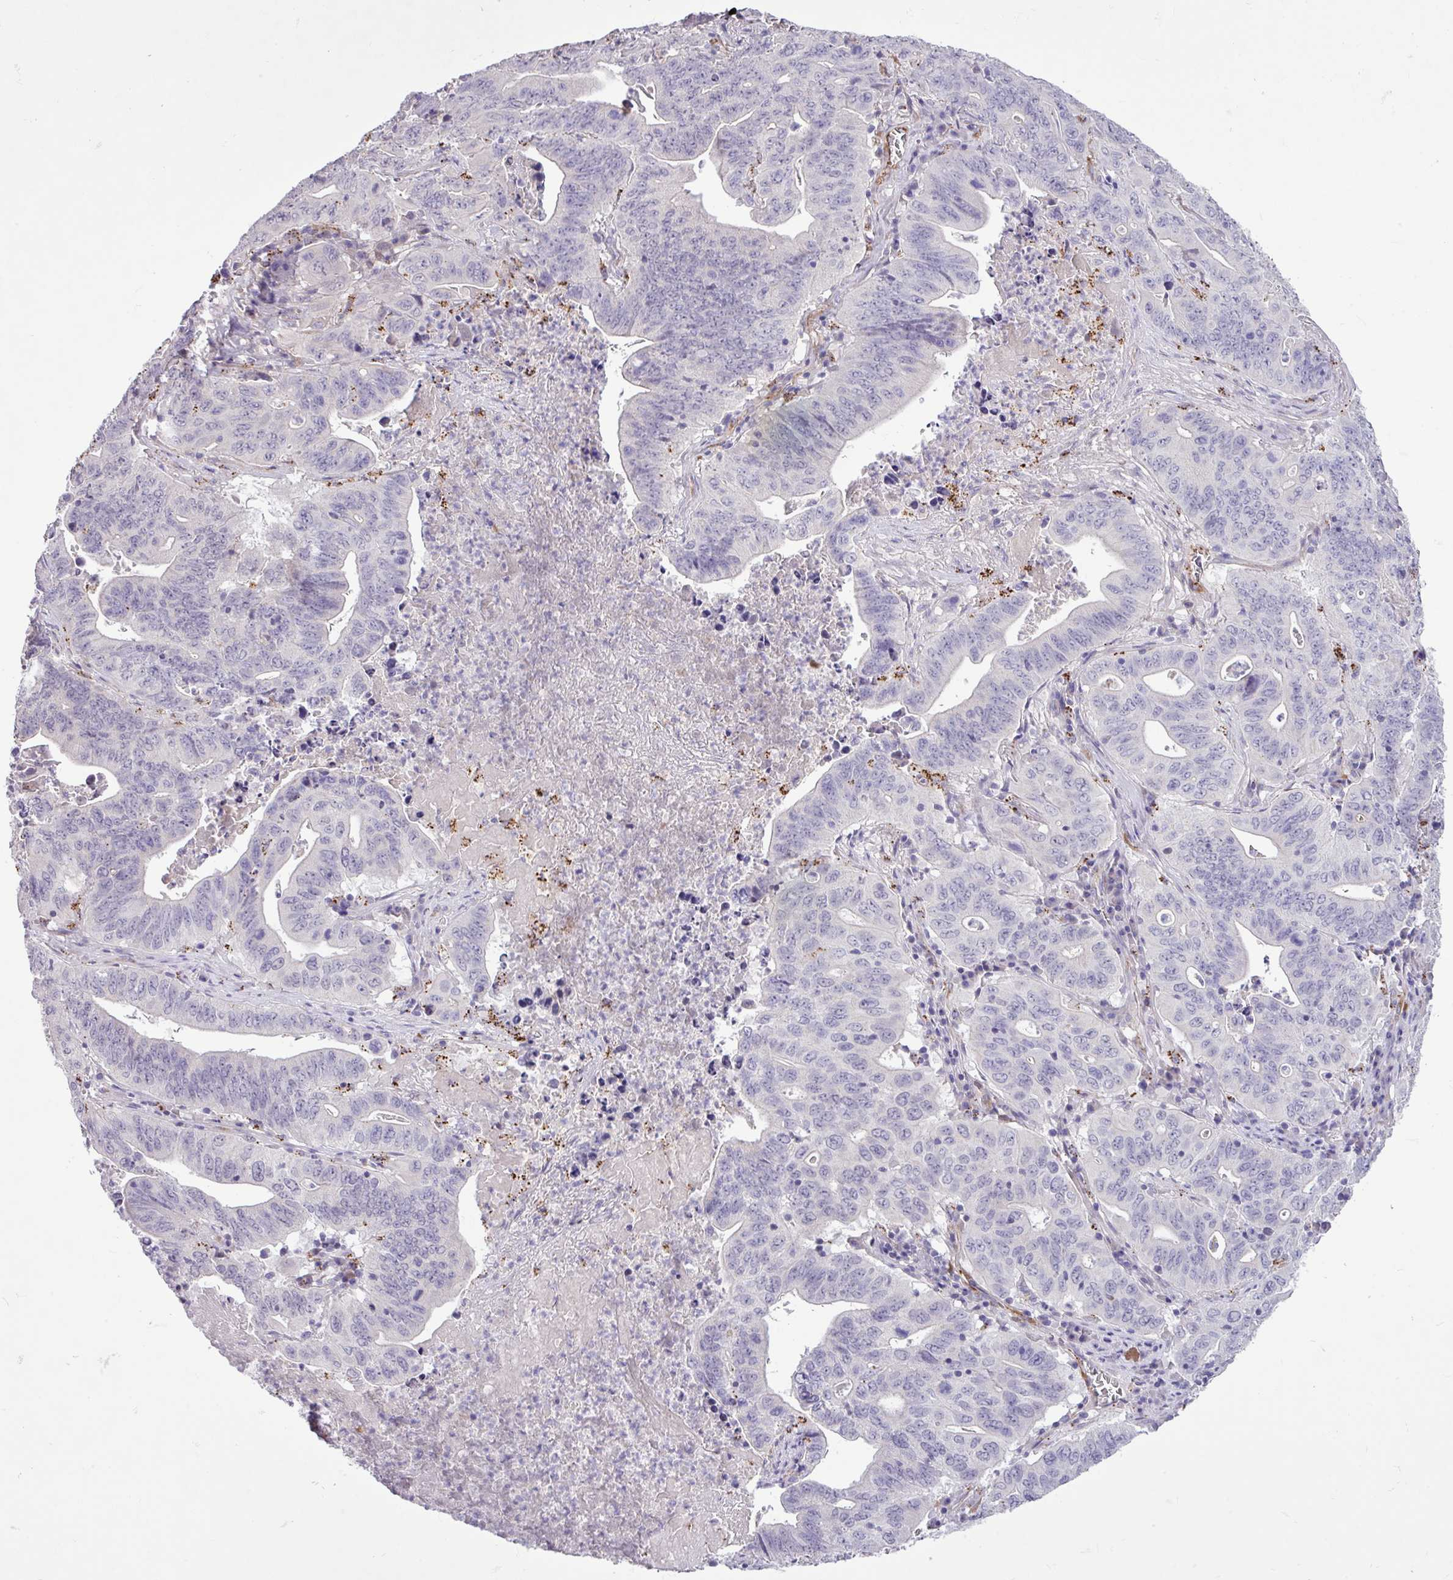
{"staining": {"intensity": "negative", "quantity": "none", "location": "none"}, "tissue": "lung cancer", "cell_type": "Tumor cells", "image_type": "cancer", "snomed": [{"axis": "morphology", "description": "Adenocarcinoma, NOS"}, {"axis": "topography", "description": "Lung"}], "caption": "Human lung cancer (adenocarcinoma) stained for a protein using IHC reveals no staining in tumor cells.", "gene": "CD248", "patient": {"sex": "female", "age": 60}}